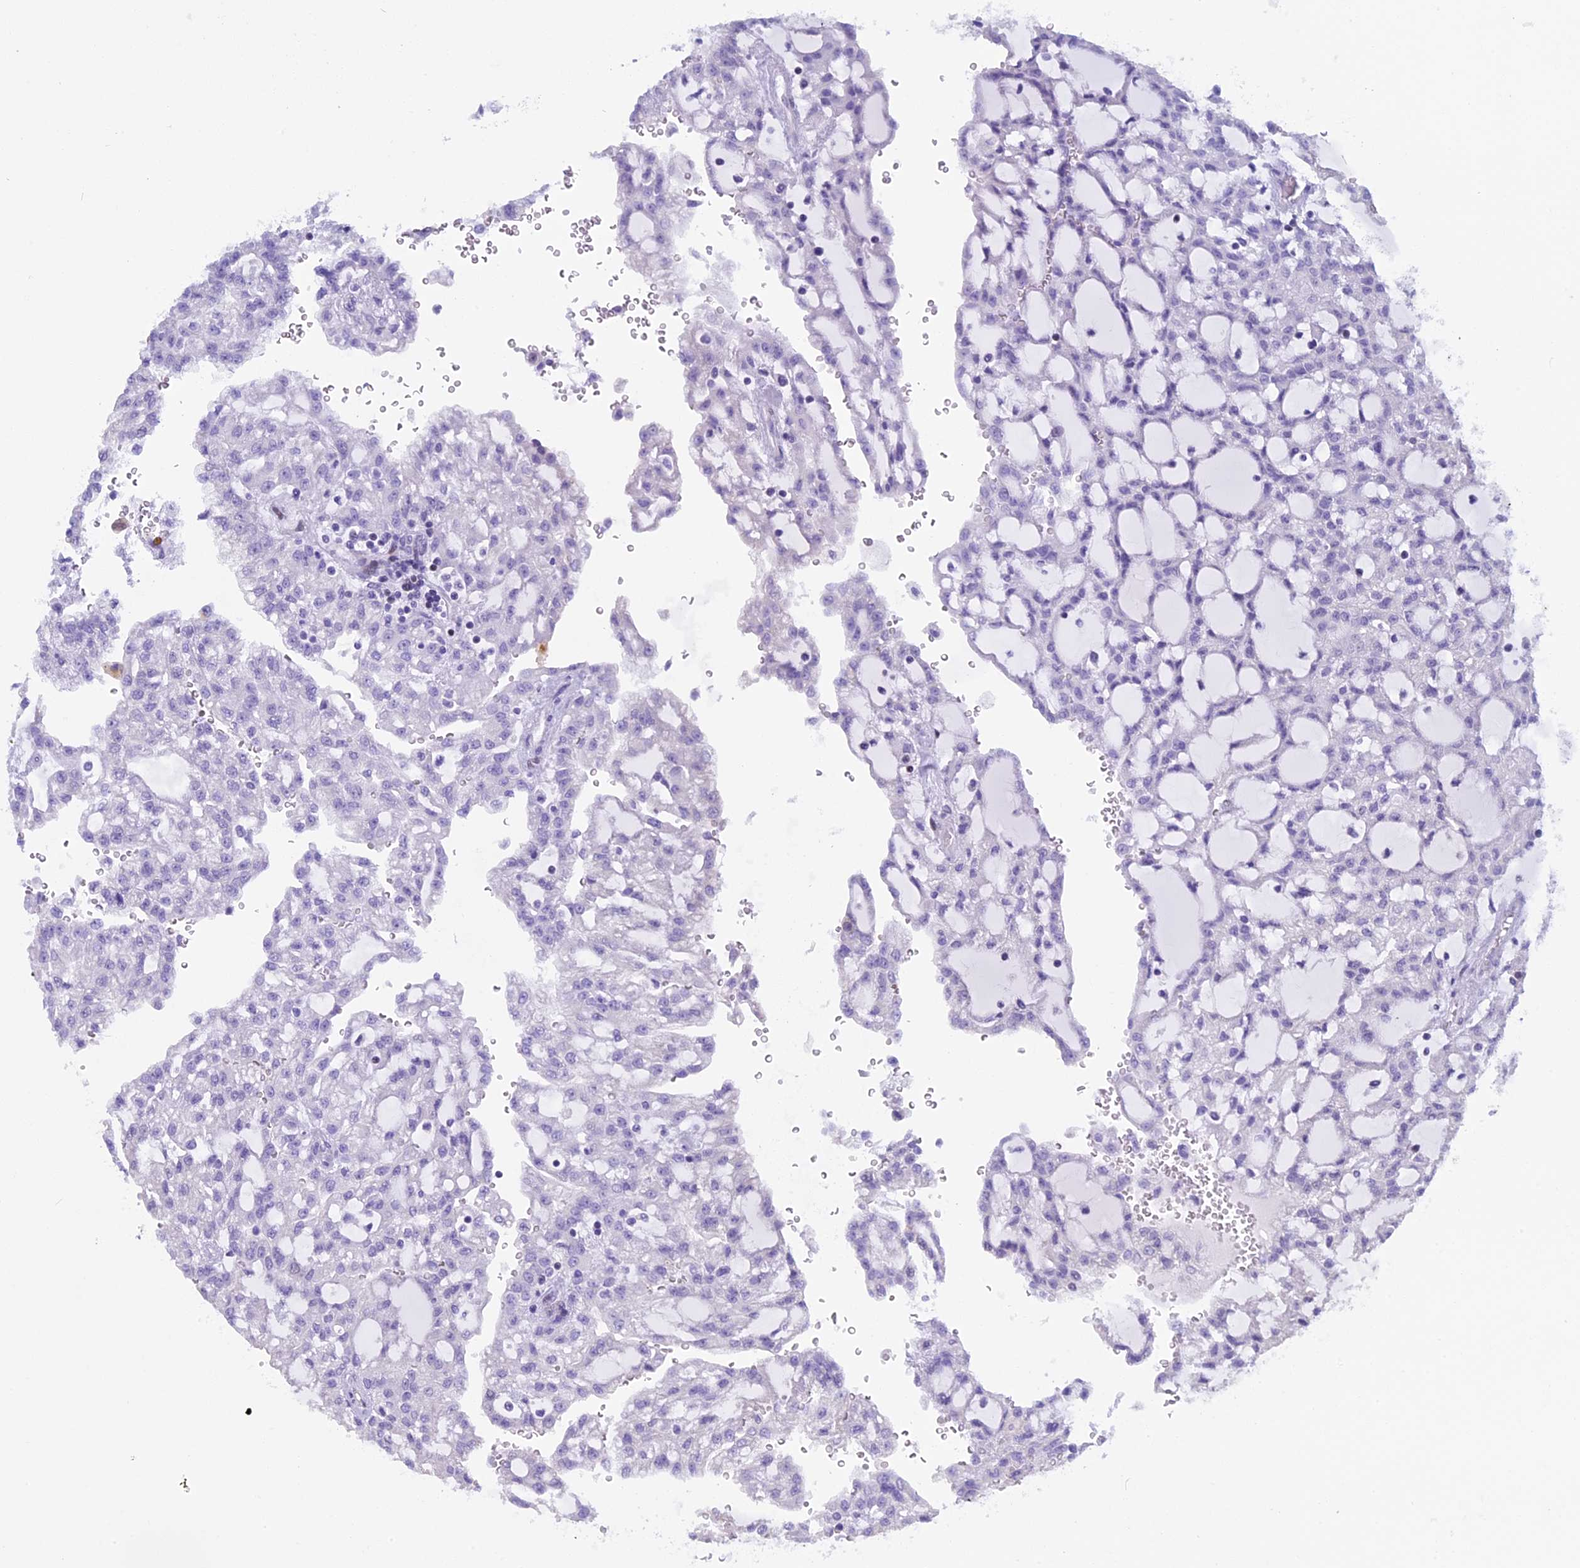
{"staining": {"intensity": "negative", "quantity": "none", "location": "none"}, "tissue": "renal cancer", "cell_type": "Tumor cells", "image_type": "cancer", "snomed": [{"axis": "morphology", "description": "Adenocarcinoma, NOS"}, {"axis": "topography", "description": "Kidney"}], "caption": "This is an immunohistochemistry (IHC) histopathology image of renal cancer (adenocarcinoma). There is no positivity in tumor cells.", "gene": "KCTD21", "patient": {"sex": "male", "age": 63}}